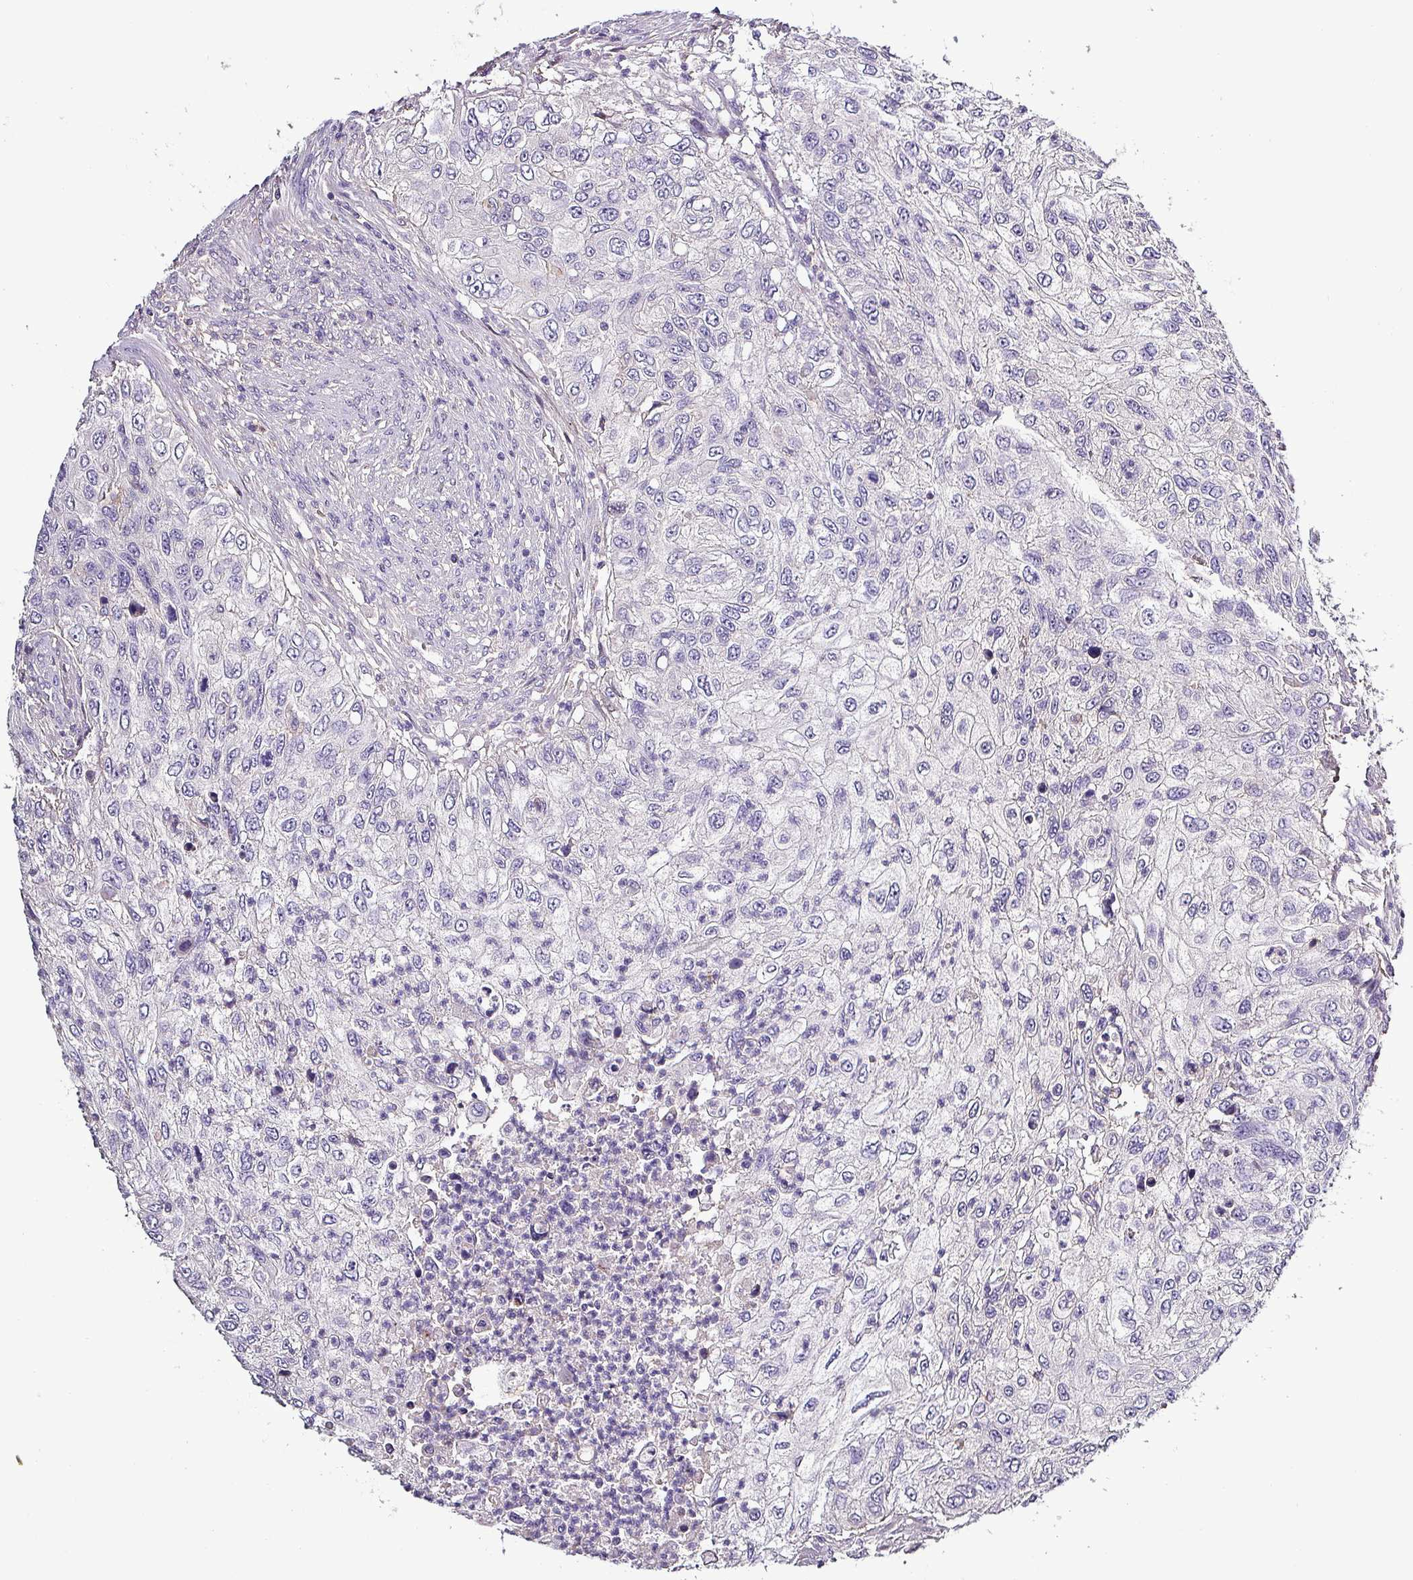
{"staining": {"intensity": "negative", "quantity": "none", "location": "none"}, "tissue": "urothelial cancer", "cell_type": "Tumor cells", "image_type": "cancer", "snomed": [{"axis": "morphology", "description": "Urothelial carcinoma, High grade"}, {"axis": "topography", "description": "Urinary bladder"}], "caption": "There is no significant staining in tumor cells of high-grade urothelial carcinoma.", "gene": "HTRA4", "patient": {"sex": "female", "age": 60}}